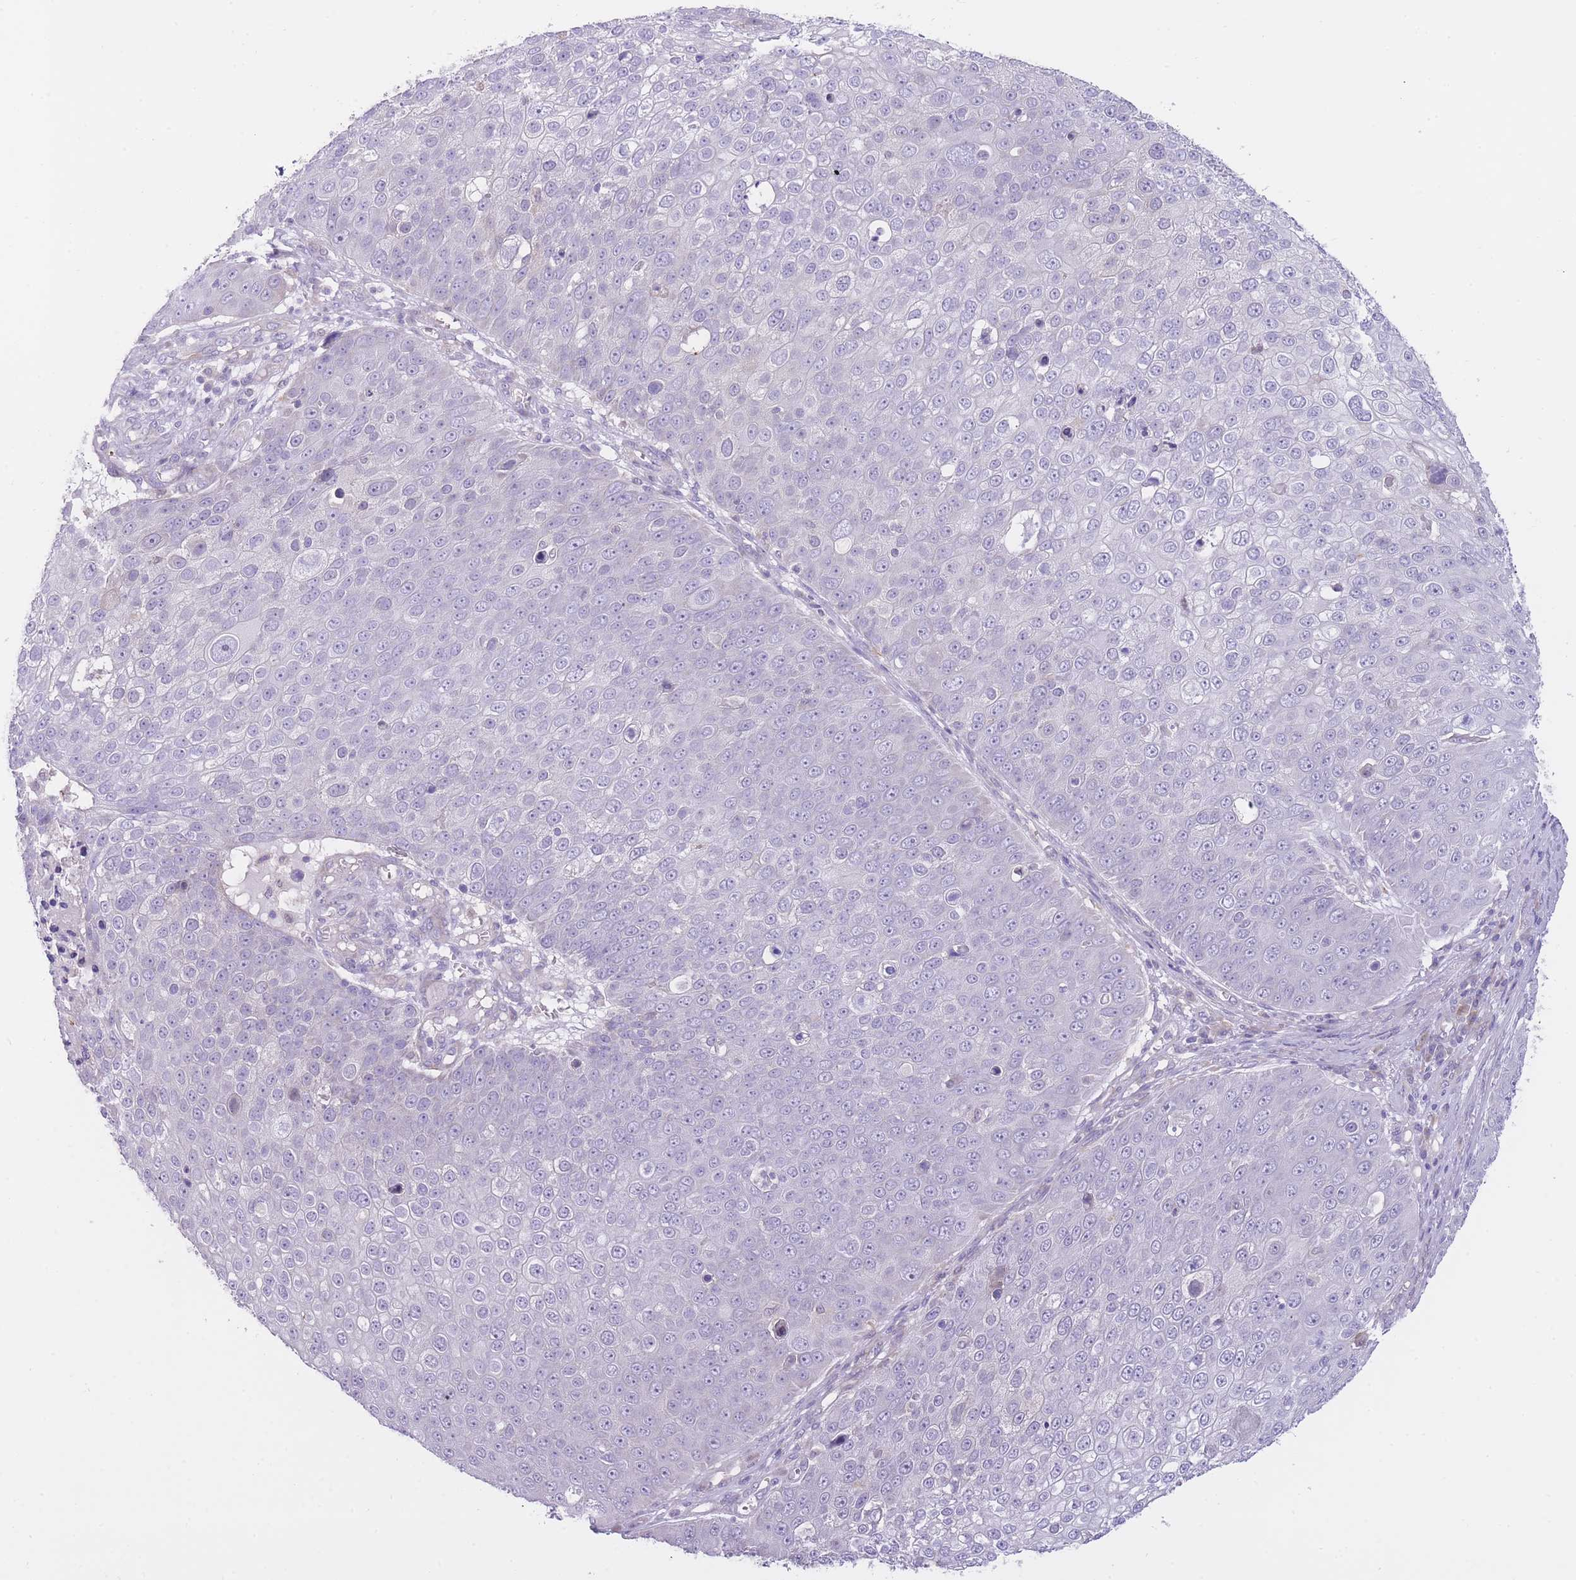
{"staining": {"intensity": "negative", "quantity": "none", "location": "none"}, "tissue": "skin cancer", "cell_type": "Tumor cells", "image_type": "cancer", "snomed": [{"axis": "morphology", "description": "Squamous cell carcinoma, NOS"}, {"axis": "topography", "description": "Skin"}], "caption": "Tumor cells are negative for brown protein staining in squamous cell carcinoma (skin). (DAB immunohistochemistry (IHC) with hematoxylin counter stain).", "gene": "IMPG1", "patient": {"sex": "male", "age": 71}}